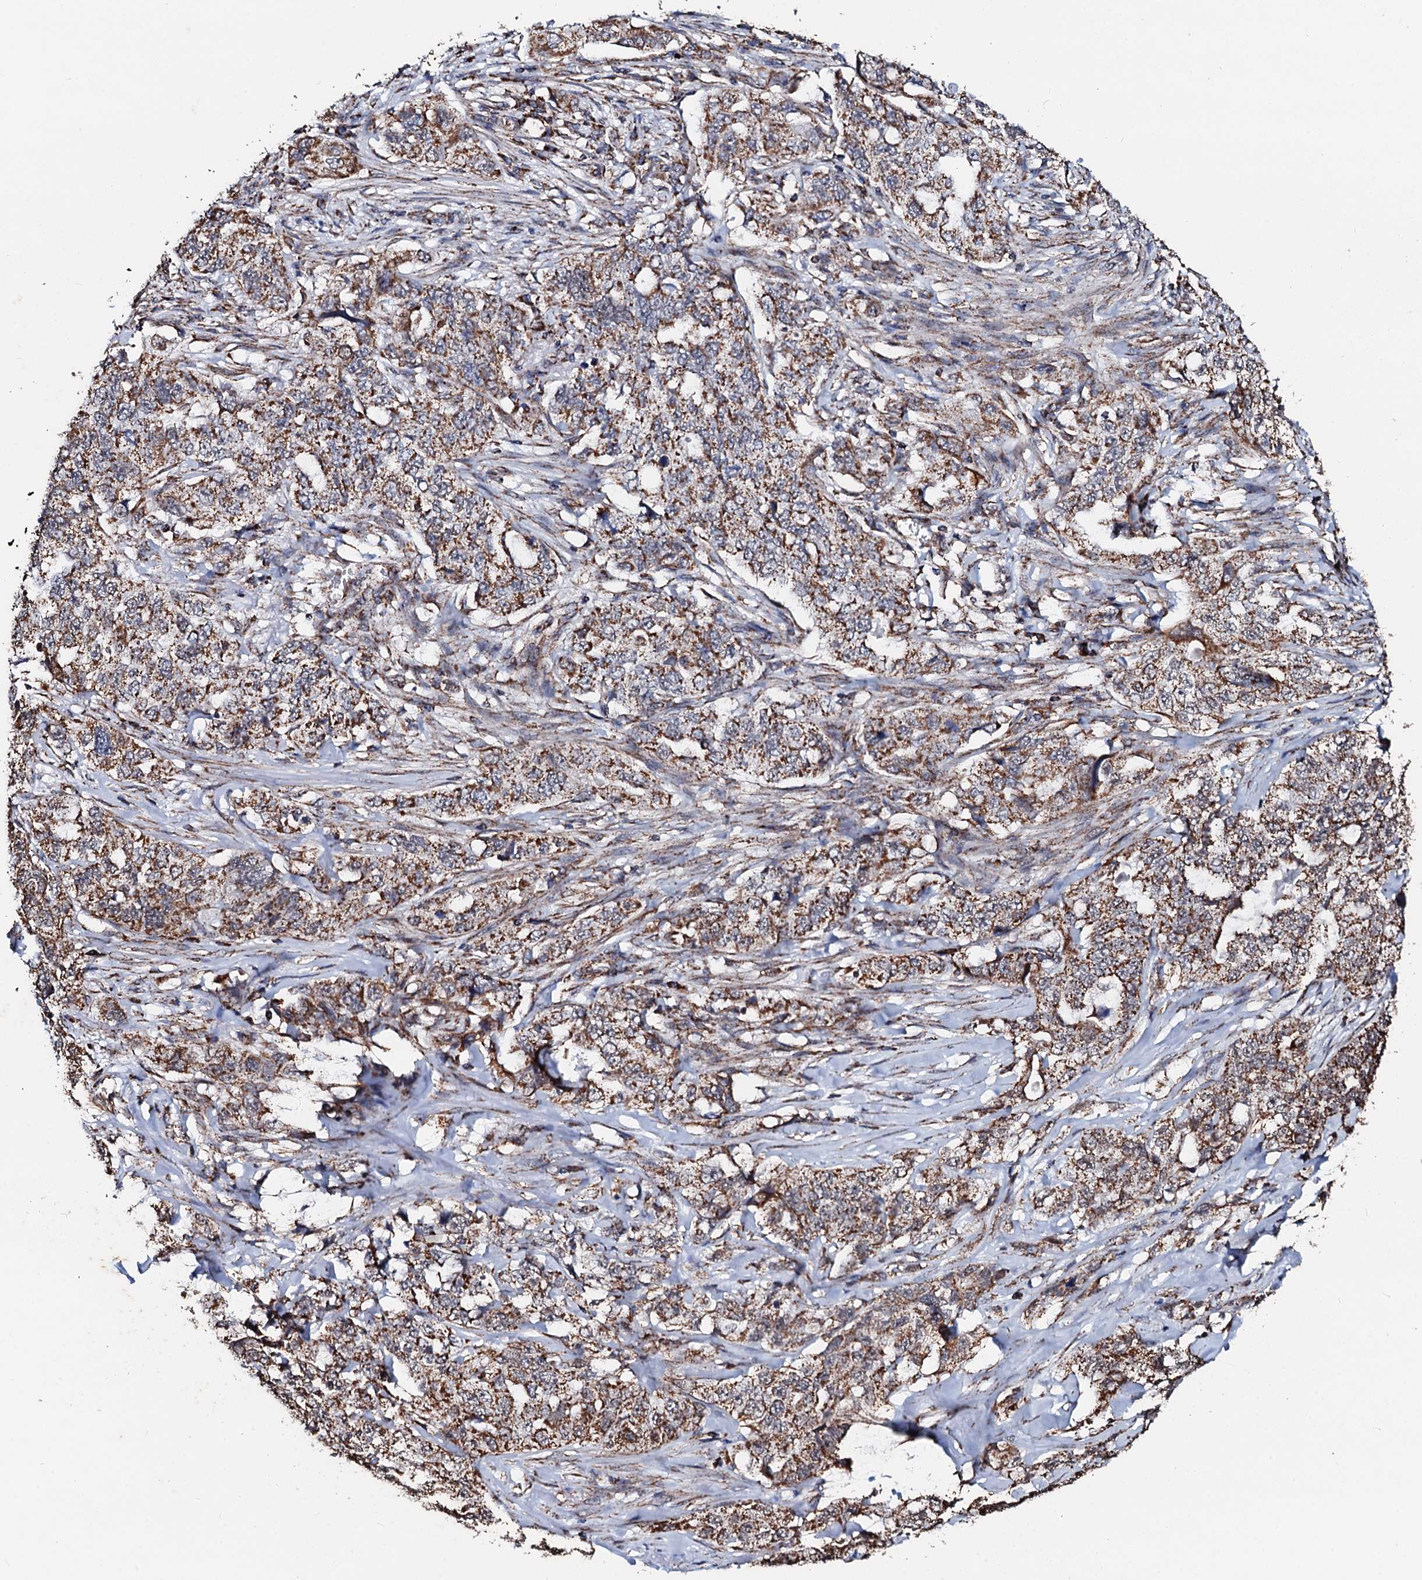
{"staining": {"intensity": "moderate", "quantity": ">75%", "location": "cytoplasmic/membranous"}, "tissue": "lung cancer", "cell_type": "Tumor cells", "image_type": "cancer", "snomed": [{"axis": "morphology", "description": "Adenocarcinoma, NOS"}, {"axis": "topography", "description": "Lung"}], "caption": "Brown immunohistochemical staining in human adenocarcinoma (lung) reveals moderate cytoplasmic/membranous positivity in approximately >75% of tumor cells.", "gene": "SECISBP2L", "patient": {"sex": "female", "age": 51}}